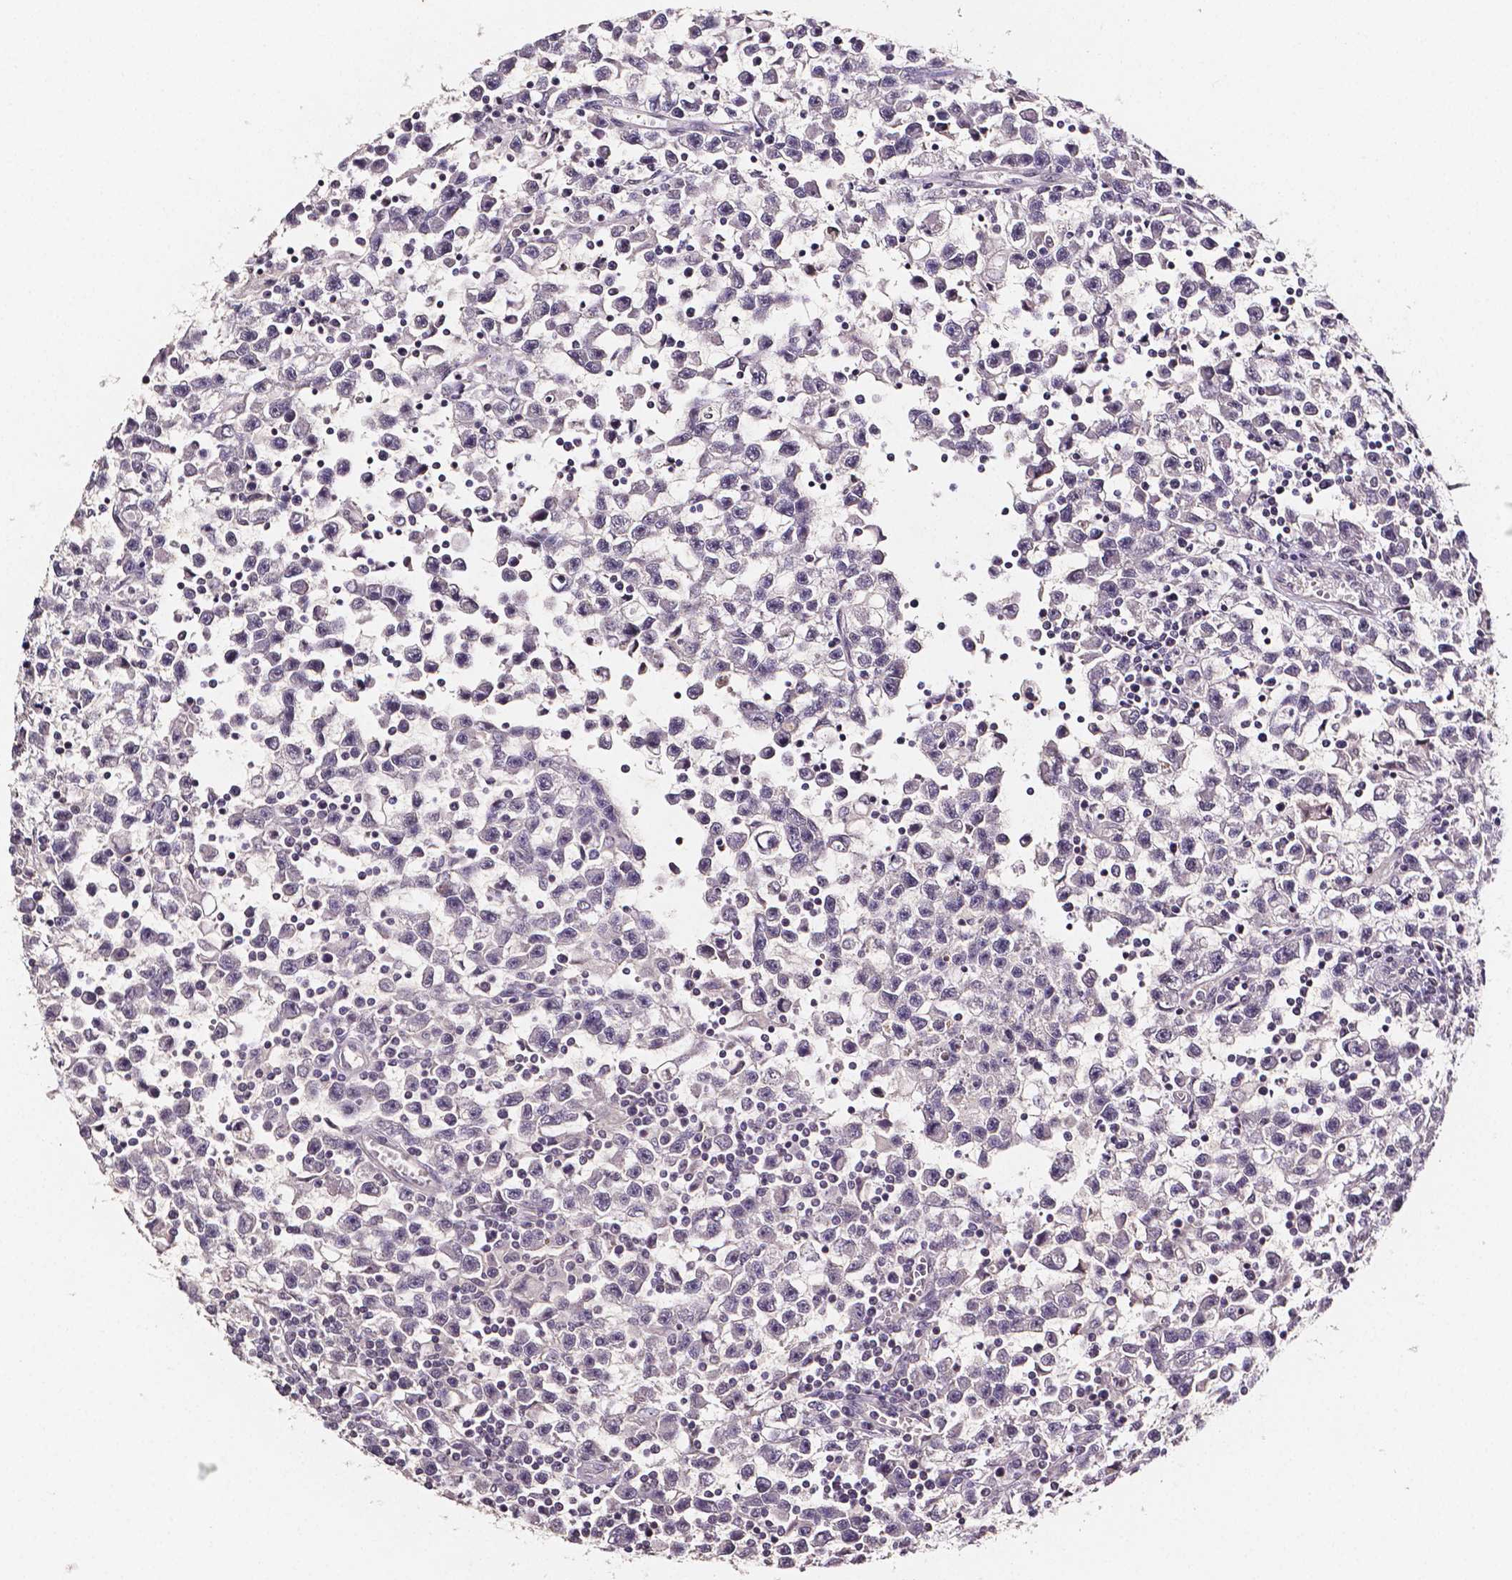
{"staining": {"intensity": "negative", "quantity": "none", "location": "none"}, "tissue": "testis cancer", "cell_type": "Tumor cells", "image_type": "cancer", "snomed": [{"axis": "morphology", "description": "Seminoma, NOS"}, {"axis": "topography", "description": "Testis"}], "caption": "Immunohistochemical staining of testis seminoma shows no significant positivity in tumor cells. (DAB (3,3'-diaminobenzidine) IHC, high magnification).", "gene": "NRGN", "patient": {"sex": "male", "age": 31}}